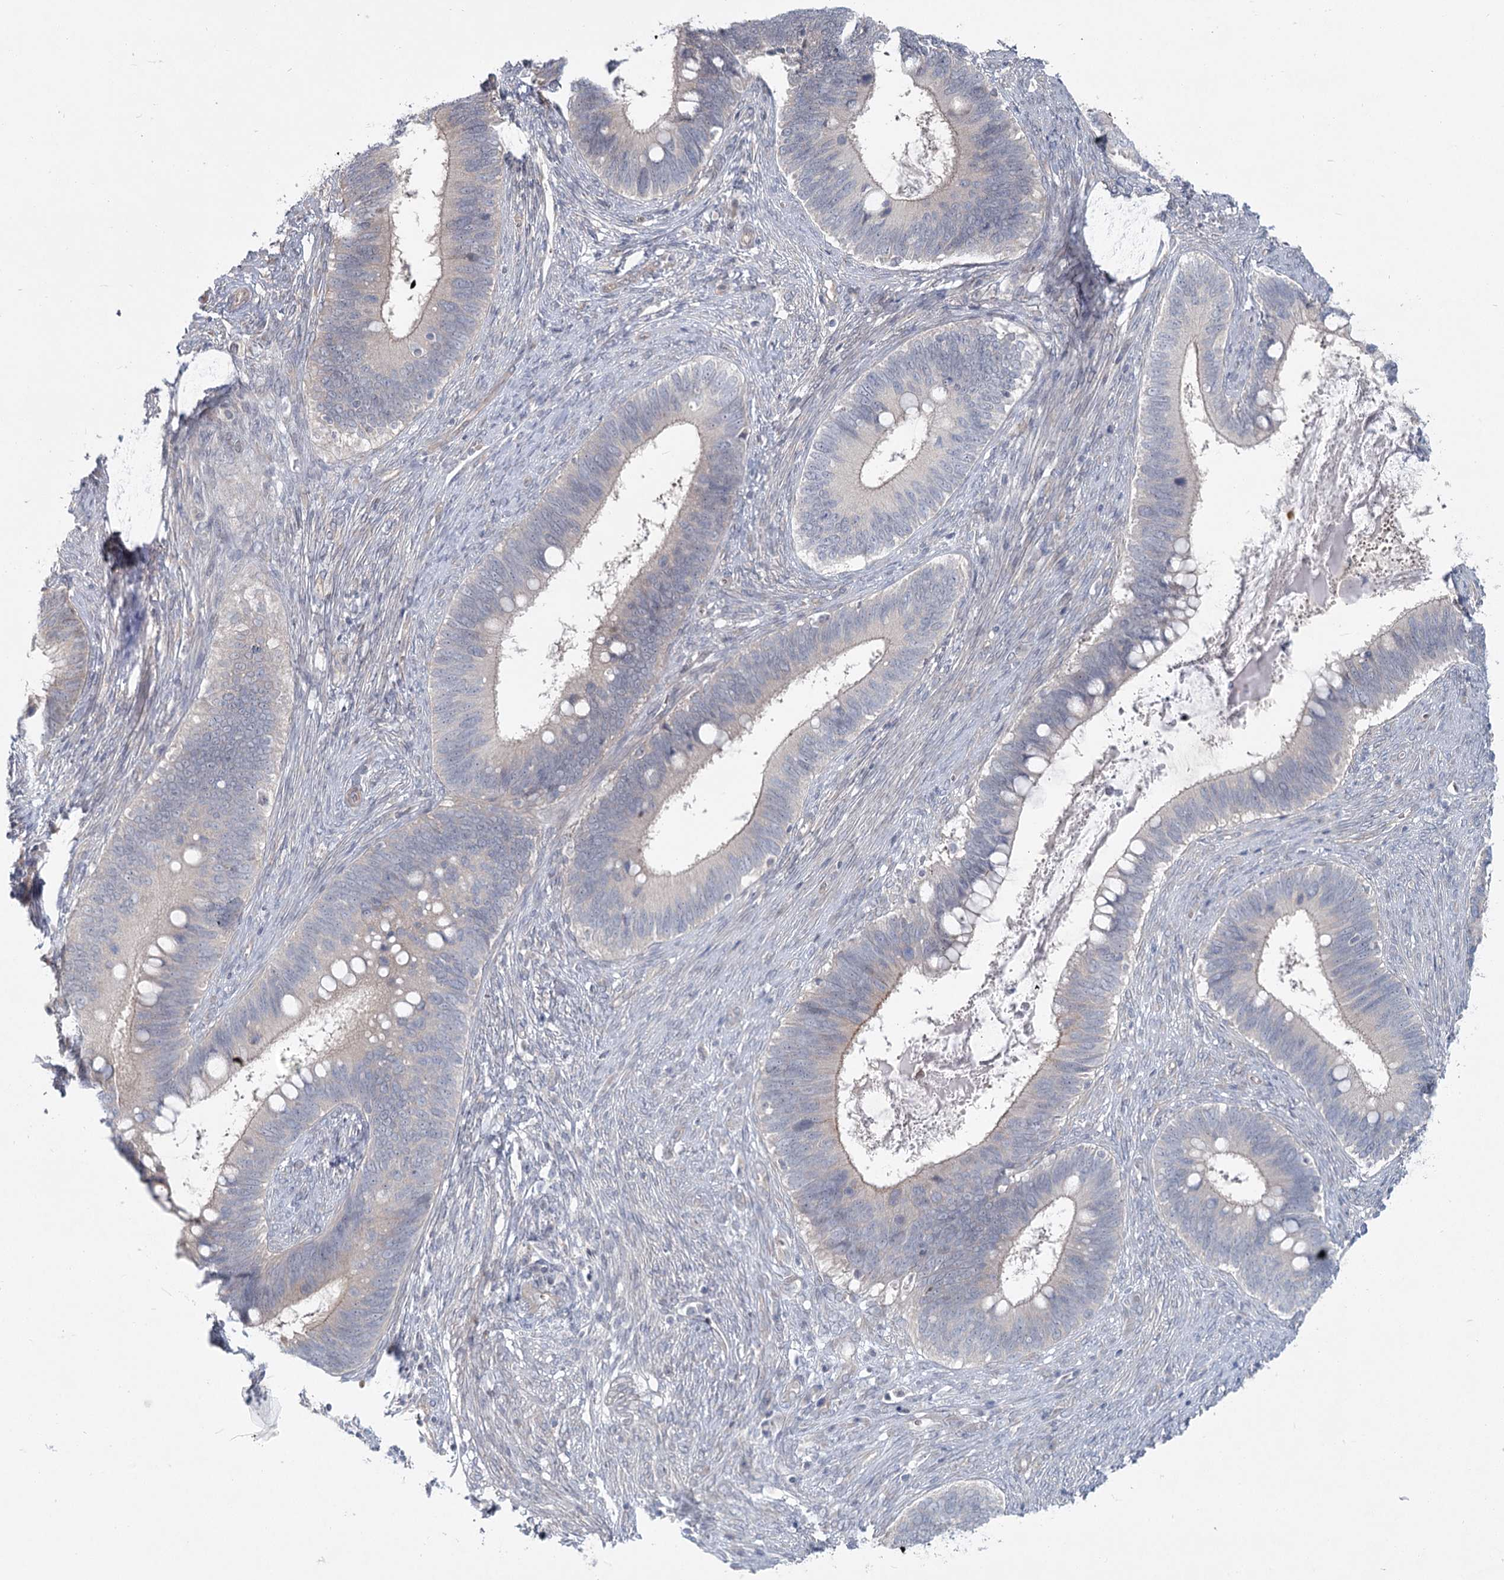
{"staining": {"intensity": "negative", "quantity": "none", "location": "none"}, "tissue": "cervical cancer", "cell_type": "Tumor cells", "image_type": "cancer", "snomed": [{"axis": "morphology", "description": "Adenocarcinoma, NOS"}, {"axis": "topography", "description": "Cervix"}], "caption": "High magnification brightfield microscopy of adenocarcinoma (cervical) stained with DAB (3,3'-diaminobenzidine) (brown) and counterstained with hematoxylin (blue): tumor cells show no significant expression.", "gene": "SPINK13", "patient": {"sex": "female", "age": 42}}